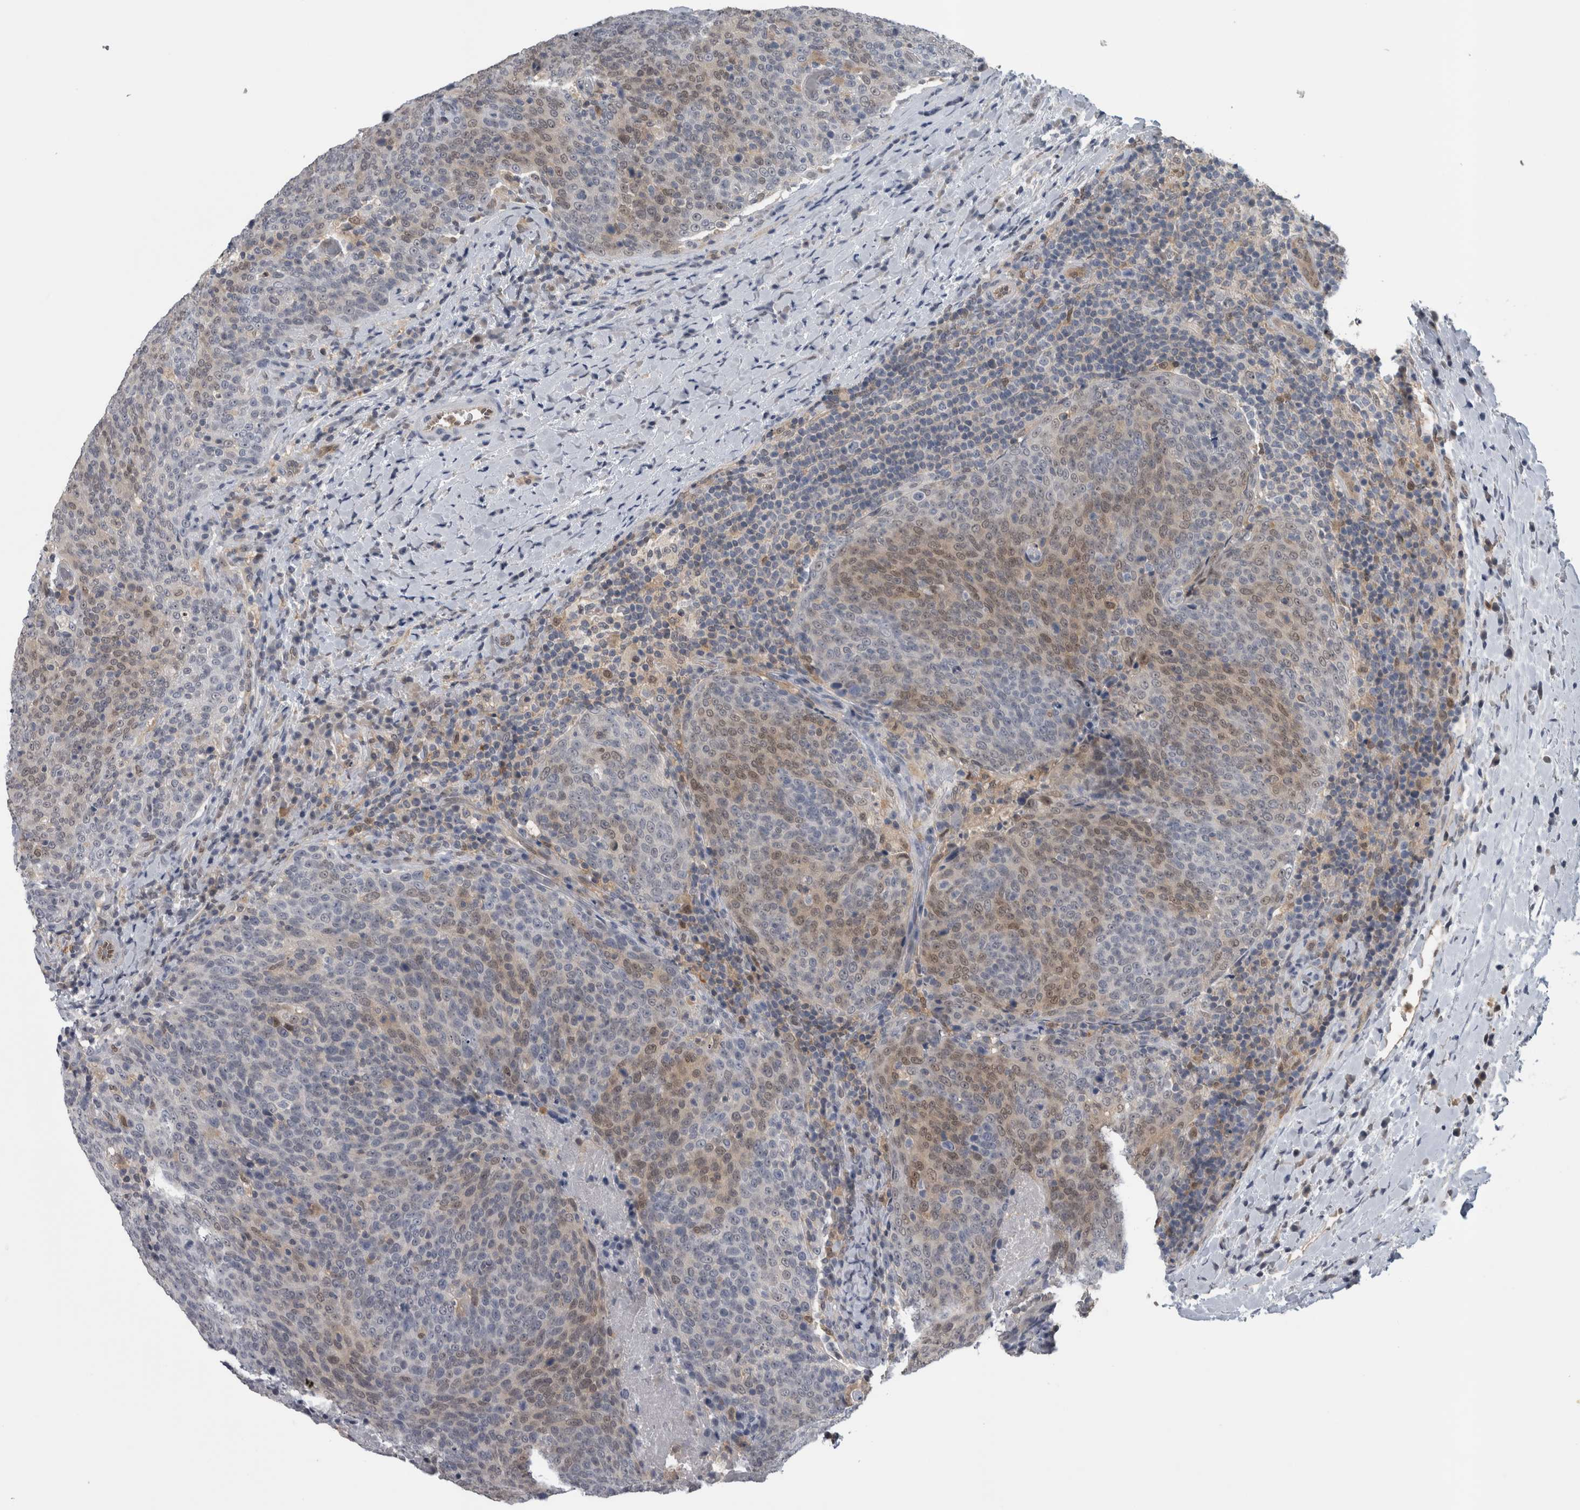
{"staining": {"intensity": "weak", "quantity": "25%-75%", "location": "cytoplasmic/membranous,nuclear"}, "tissue": "head and neck cancer", "cell_type": "Tumor cells", "image_type": "cancer", "snomed": [{"axis": "morphology", "description": "Squamous cell carcinoma, NOS"}, {"axis": "morphology", "description": "Squamous cell carcinoma, metastatic, NOS"}, {"axis": "topography", "description": "Lymph node"}, {"axis": "topography", "description": "Head-Neck"}], "caption": "Immunohistochemical staining of head and neck cancer displays weak cytoplasmic/membranous and nuclear protein positivity in about 25%-75% of tumor cells. The staining is performed using DAB brown chromogen to label protein expression. The nuclei are counter-stained blue using hematoxylin.", "gene": "NAPRT", "patient": {"sex": "male", "age": 62}}